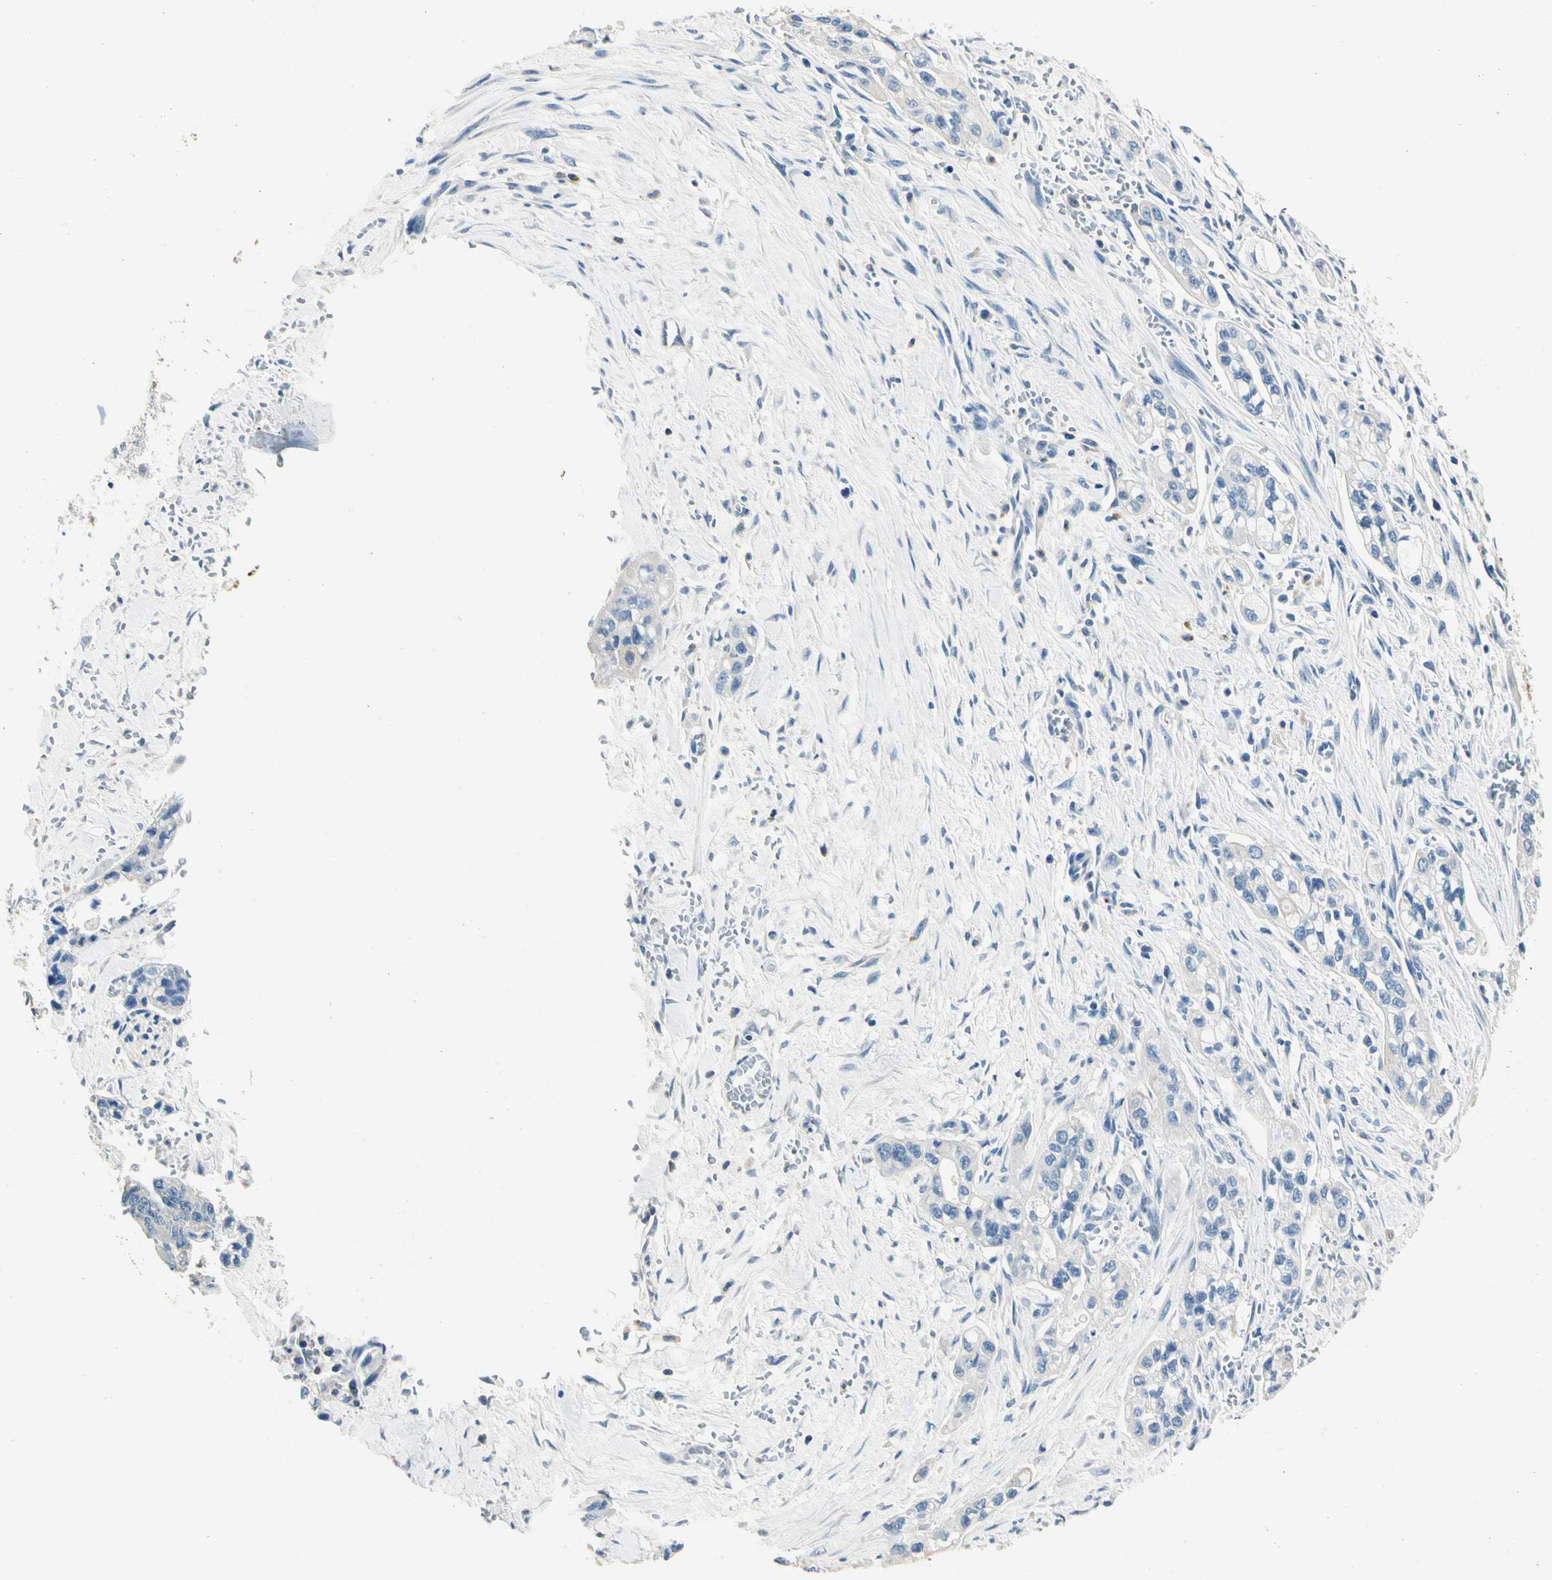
{"staining": {"intensity": "negative", "quantity": "none", "location": "none"}, "tissue": "pancreatic cancer", "cell_type": "Tumor cells", "image_type": "cancer", "snomed": [{"axis": "morphology", "description": "Adenocarcinoma, NOS"}, {"axis": "topography", "description": "Pancreas"}], "caption": "High magnification brightfield microscopy of pancreatic cancer stained with DAB (3,3'-diaminobenzidine) (brown) and counterstained with hematoxylin (blue): tumor cells show no significant expression.", "gene": "TGFBR3", "patient": {"sex": "male", "age": 74}}